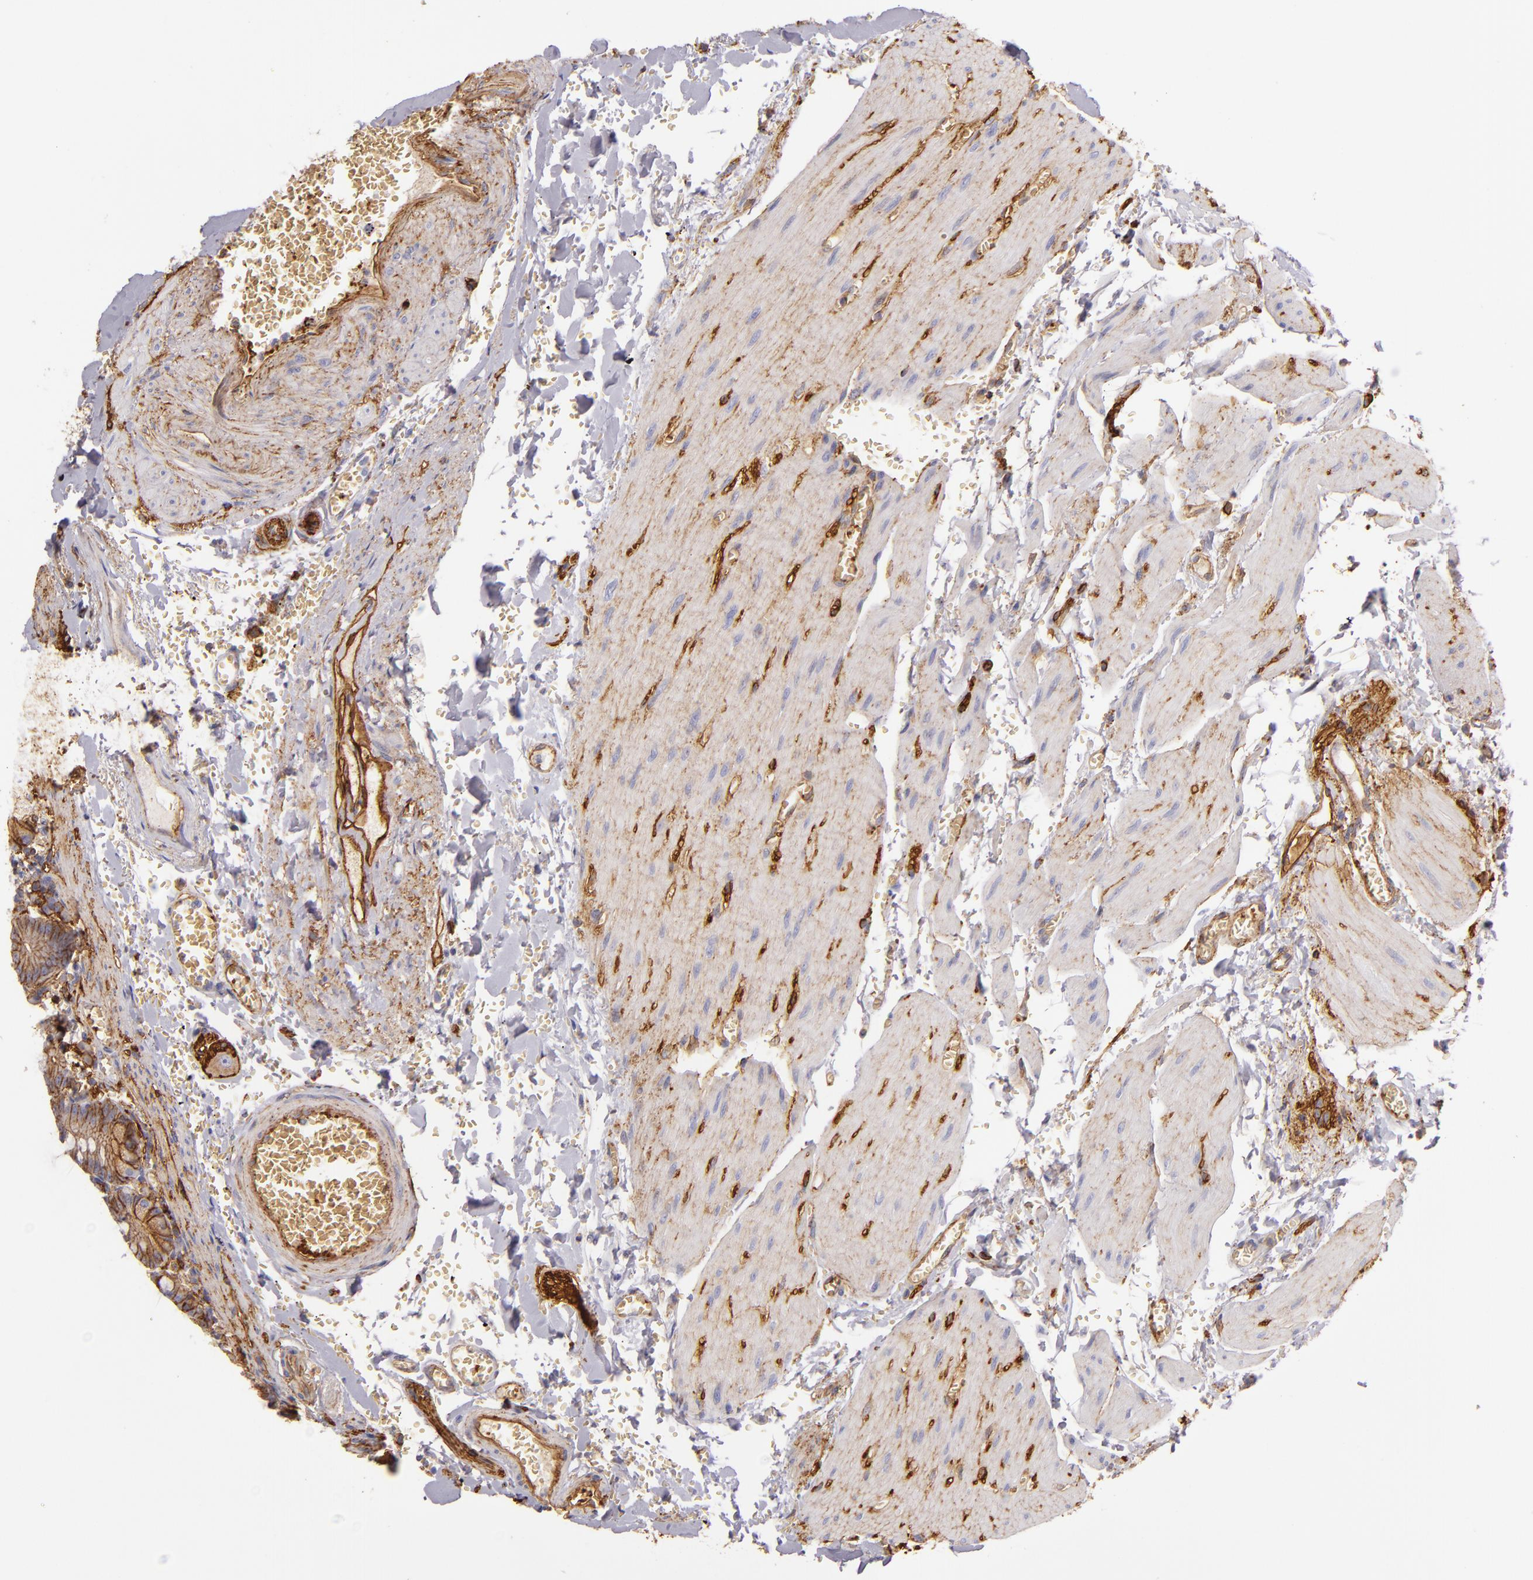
{"staining": {"intensity": "strong", "quantity": ">75%", "location": "cytoplasmic/membranous"}, "tissue": "small intestine", "cell_type": "Glandular cells", "image_type": "normal", "snomed": [{"axis": "morphology", "description": "Normal tissue, NOS"}, {"axis": "topography", "description": "Small intestine"}], "caption": "Immunohistochemistry (IHC) staining of benign small intestine, which demonstrates high levels of strong cytoplasmic/membranous staining in about >75% of glandular cells indicating strong cytoplasmic/membranous protein expression. The staining was performed using DAB (brown) for protein detection and nuclei were counterstained in hematoxylin (blue).", "gene": "CD9", "patient": {"sex": "male", "age": 71}}